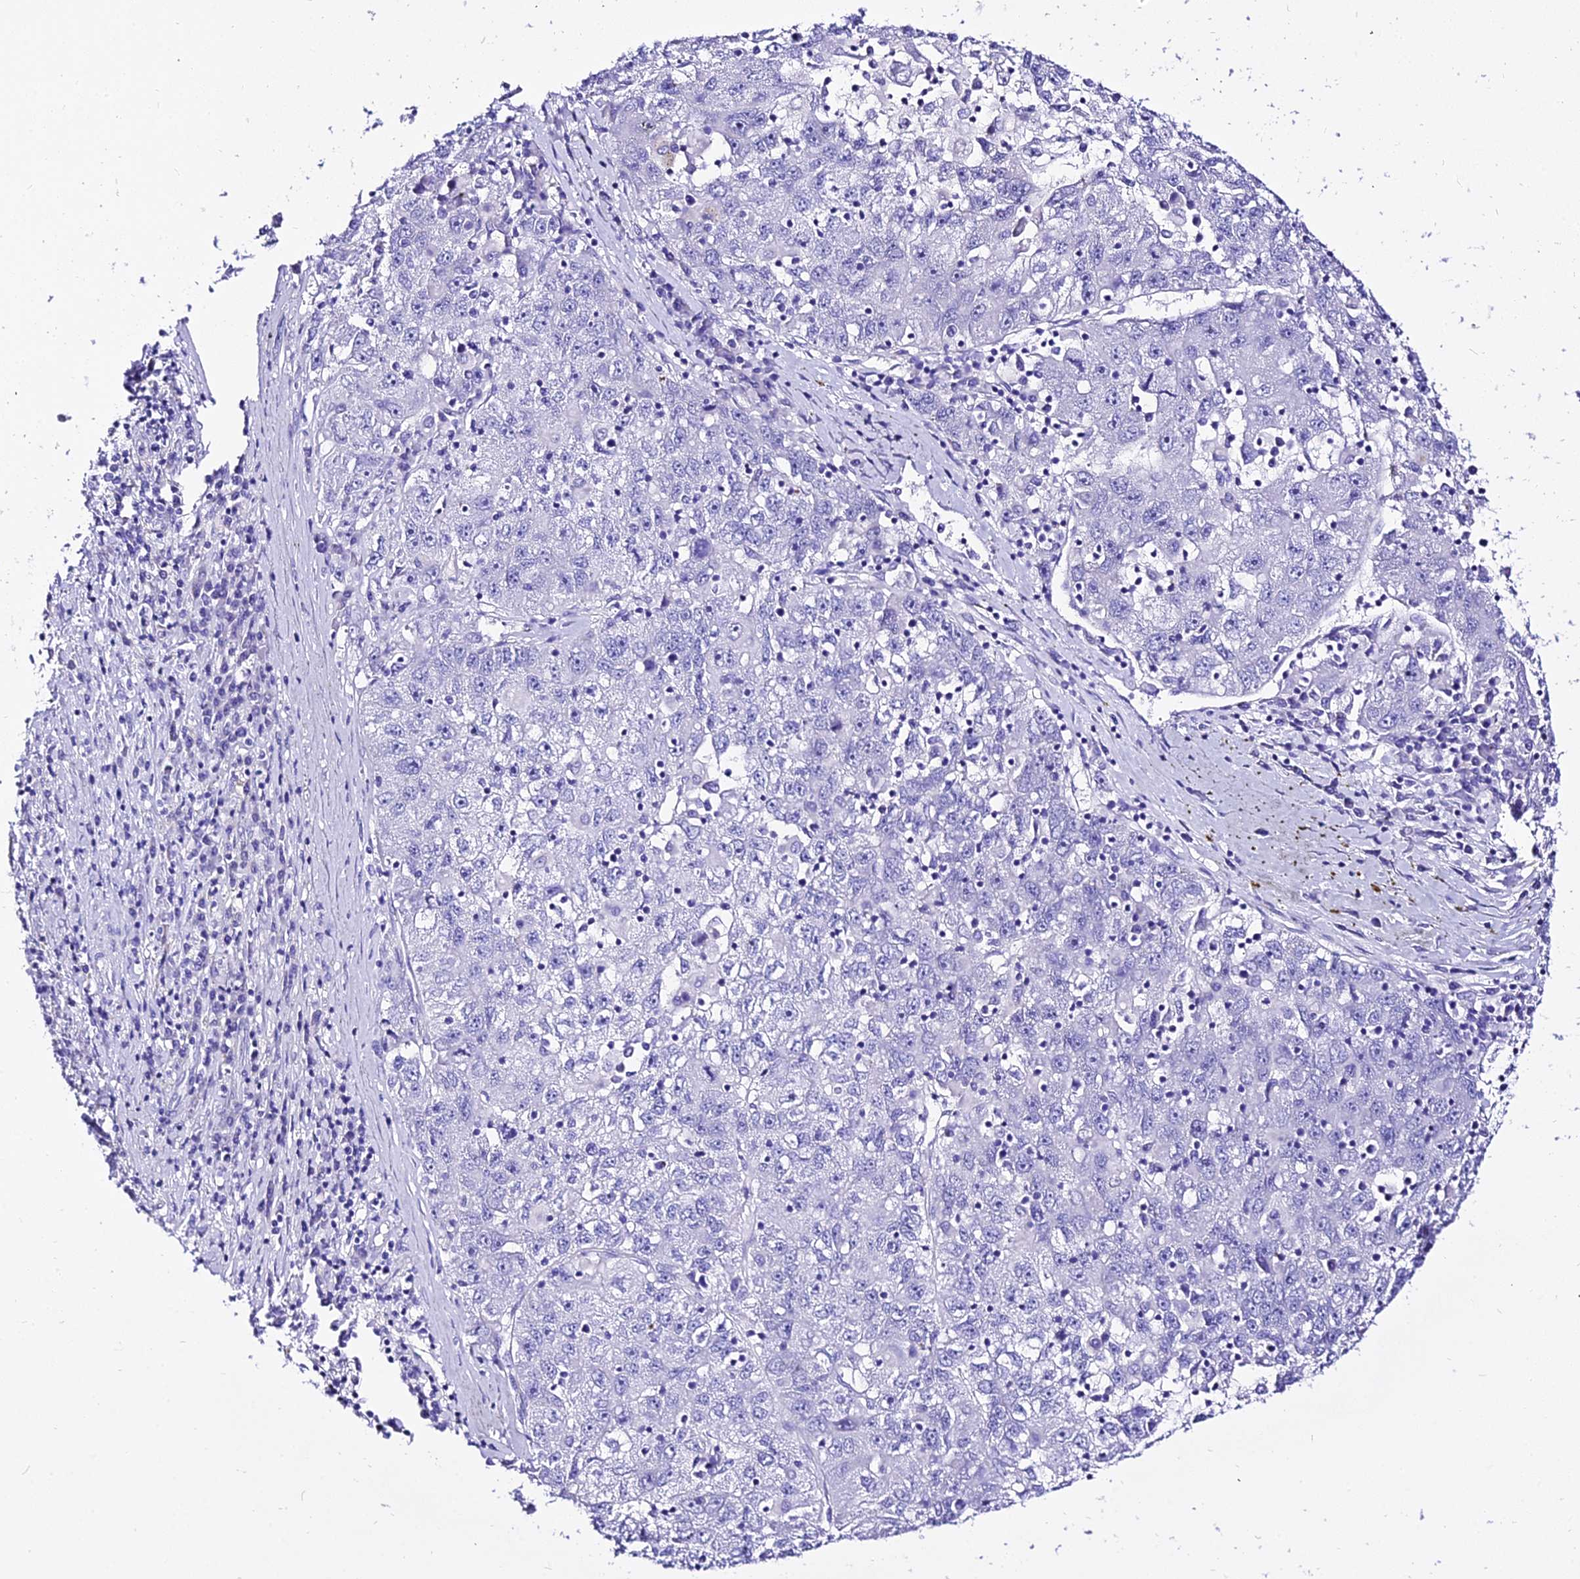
{"staining": {"intensity": "negative", "quantity": "none", "location": "none"}, "tissue": "liver cancer", "cell_type": "Tumor cells", "image_type": "cancer", "snomed": [{"axis": "morphology", "description": "Carcinoma, Hepatocellular, NOS"}, {"axis": "topography", "description": "Liver"}], "caption": "DAB (3,3'-diaminobenzidine) immunohistochemical staining of hepatocellular carcinoma (liver) displays no significant expression in tumor cells. Nuclei are stained in blue.", "gene": "DEFB106A", "patient": {"sex": "male", "age": 49}}